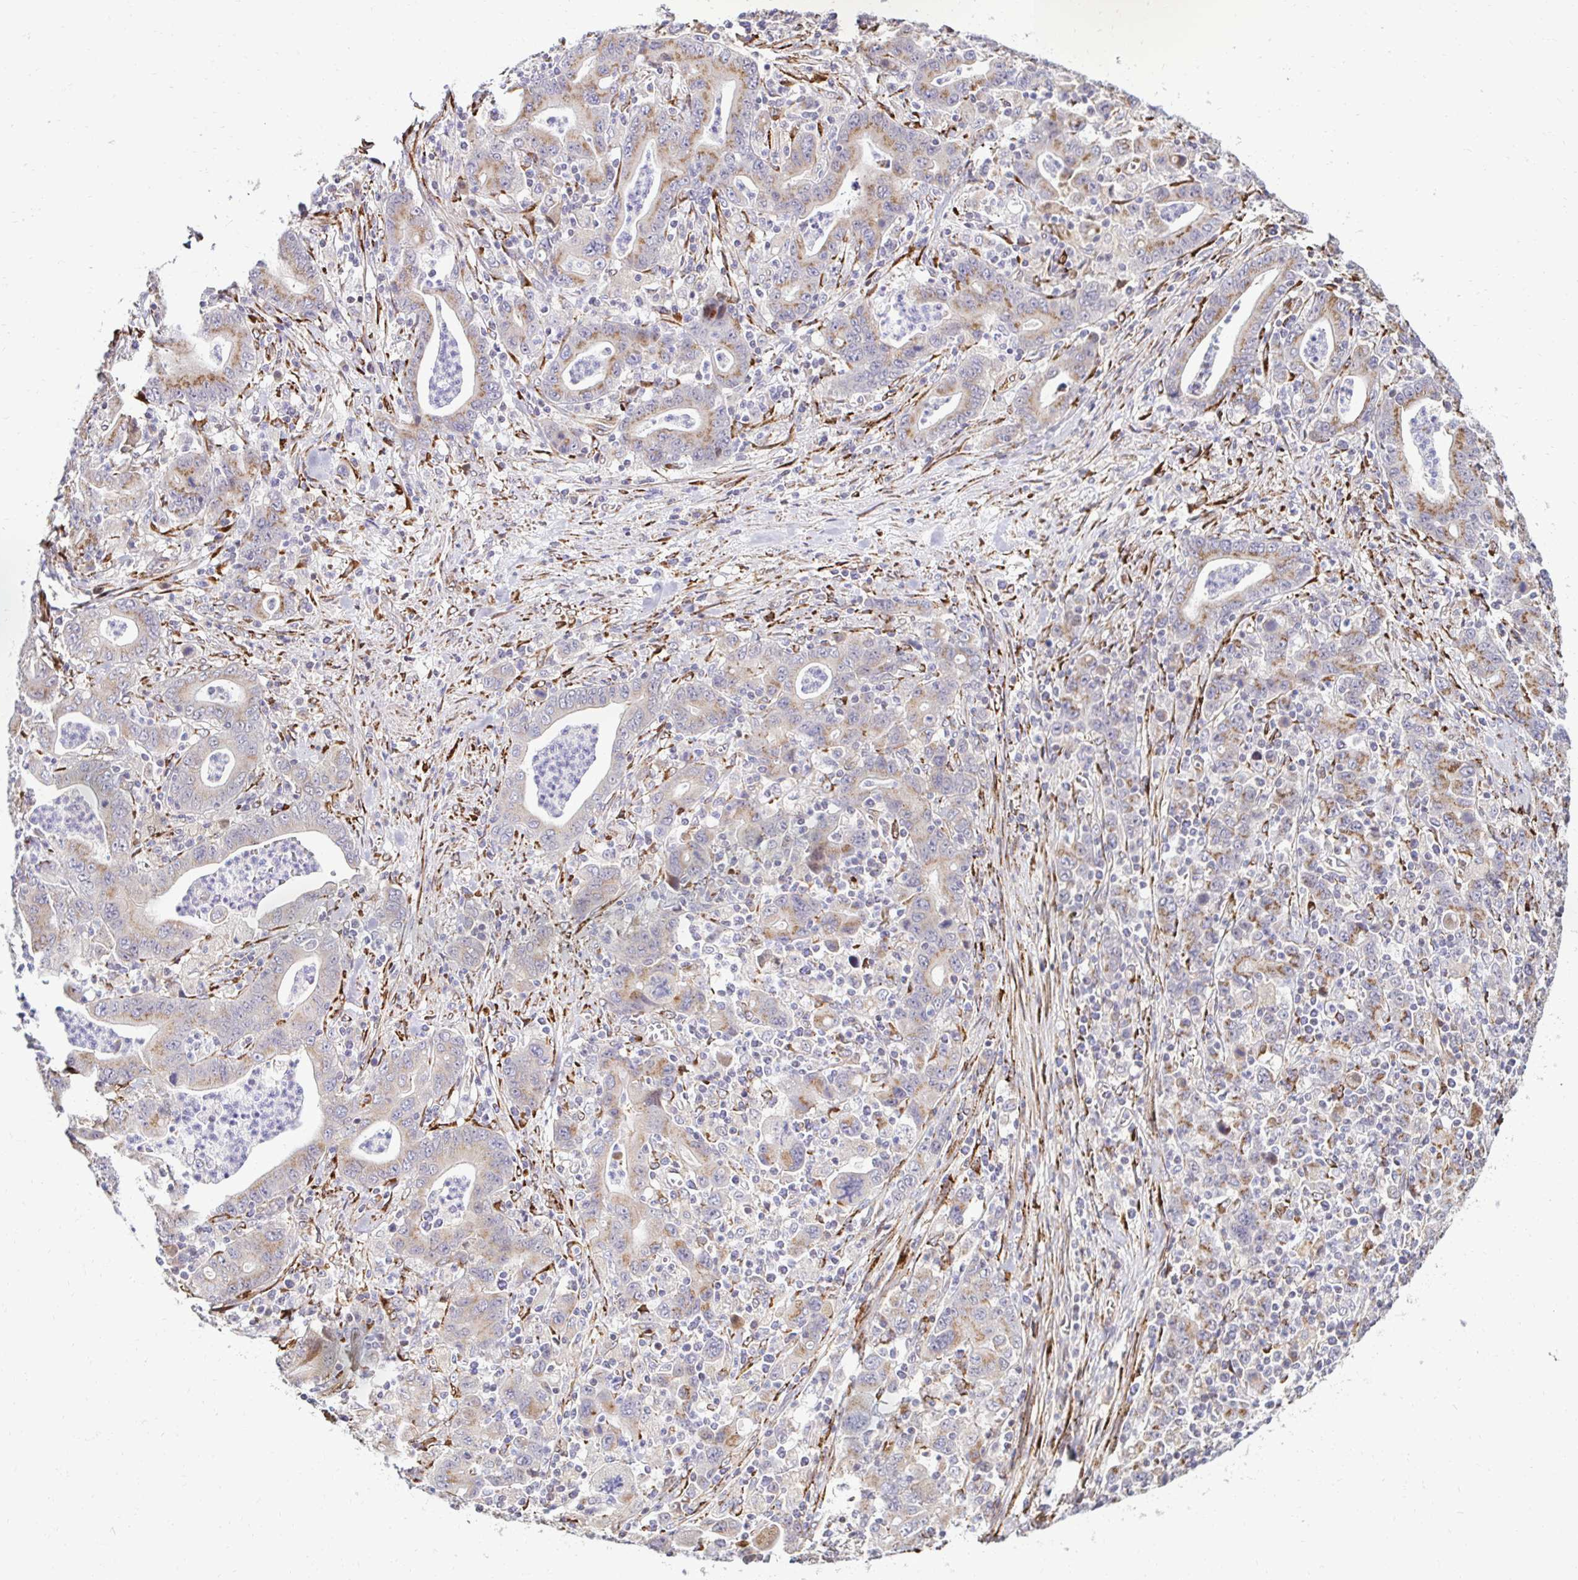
{"staining": {"intensity": "moderate", "quantity": "25%-75%", "location": "cytoplasmic/membranous"}, "tissue": "stomach cancer", "cell_type": "Tumor cells", "image_type": "cancer", "snomed": [{"axis": "morphology", "description": "Adenocarcinoma, NOS"}, {"axis": "topography", "description": "Stomach, upper"}], "caption": "Moderate cytoplasmic/membranous protein staining is present in approximately 25%-75% of tumor cells in stomach cancer (adenocarcinoma).", "gene": "HPS1", "patient": {"sex": "male", "age": 69}}